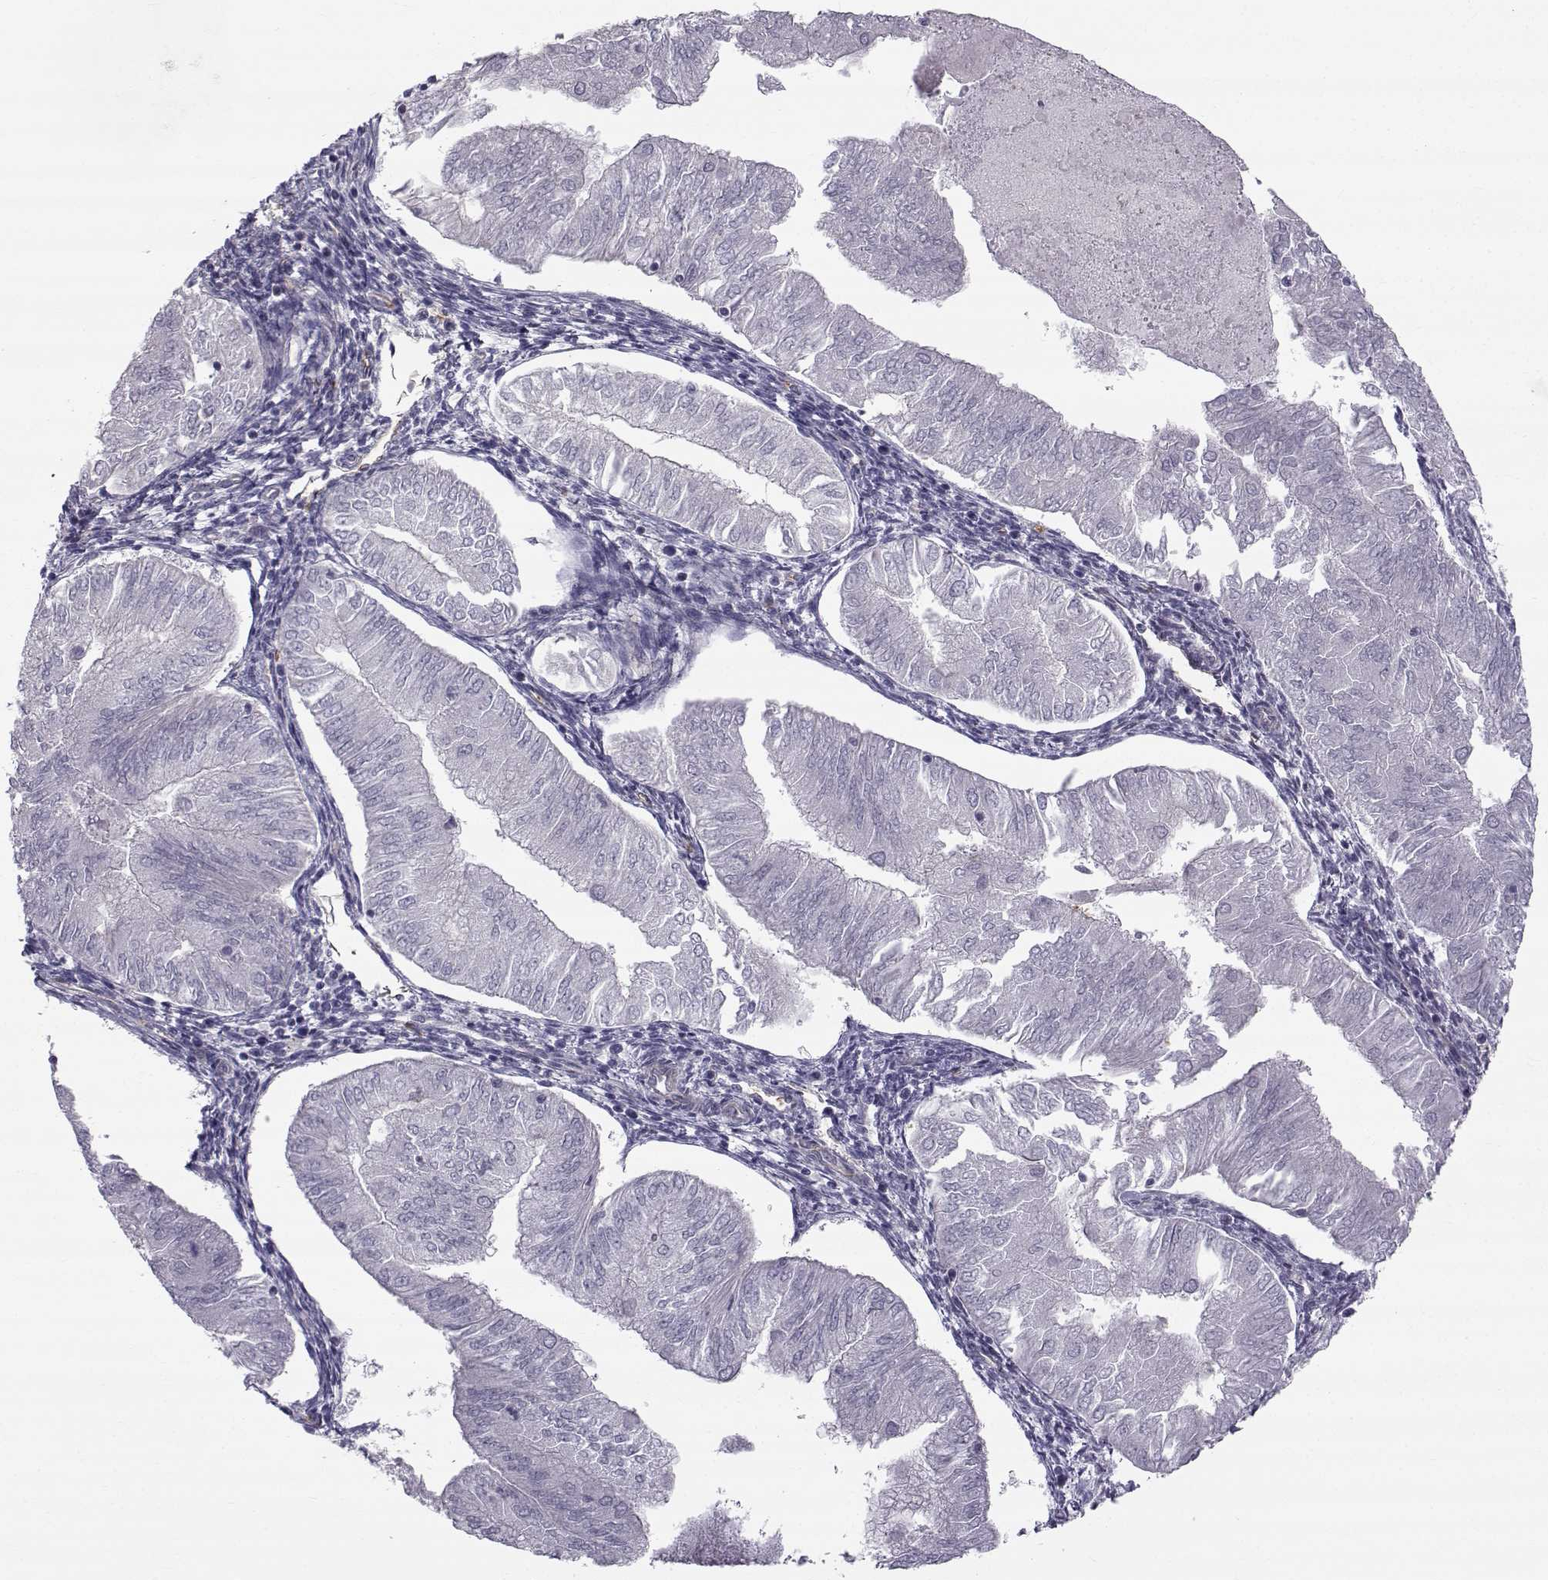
{"staining": {"intensity": "negative", "quantity": "none", "location": "none"}, "tissue": "endometrial cancer", "cell_type": "Tumor cells", "image_type": "cancer", "snomed": [{"axis": "morphology", "description": "Adenocarcinoma, NOS"}, {"axis": "topography", "description": "Endometrium"}], "caption": "Immunohistochemical staining of adenocarcinoma (endometrial) displays no significant staining in tumor cells.", "gene": "QPCT", "patient": {"sex": "female", "age": 53}}